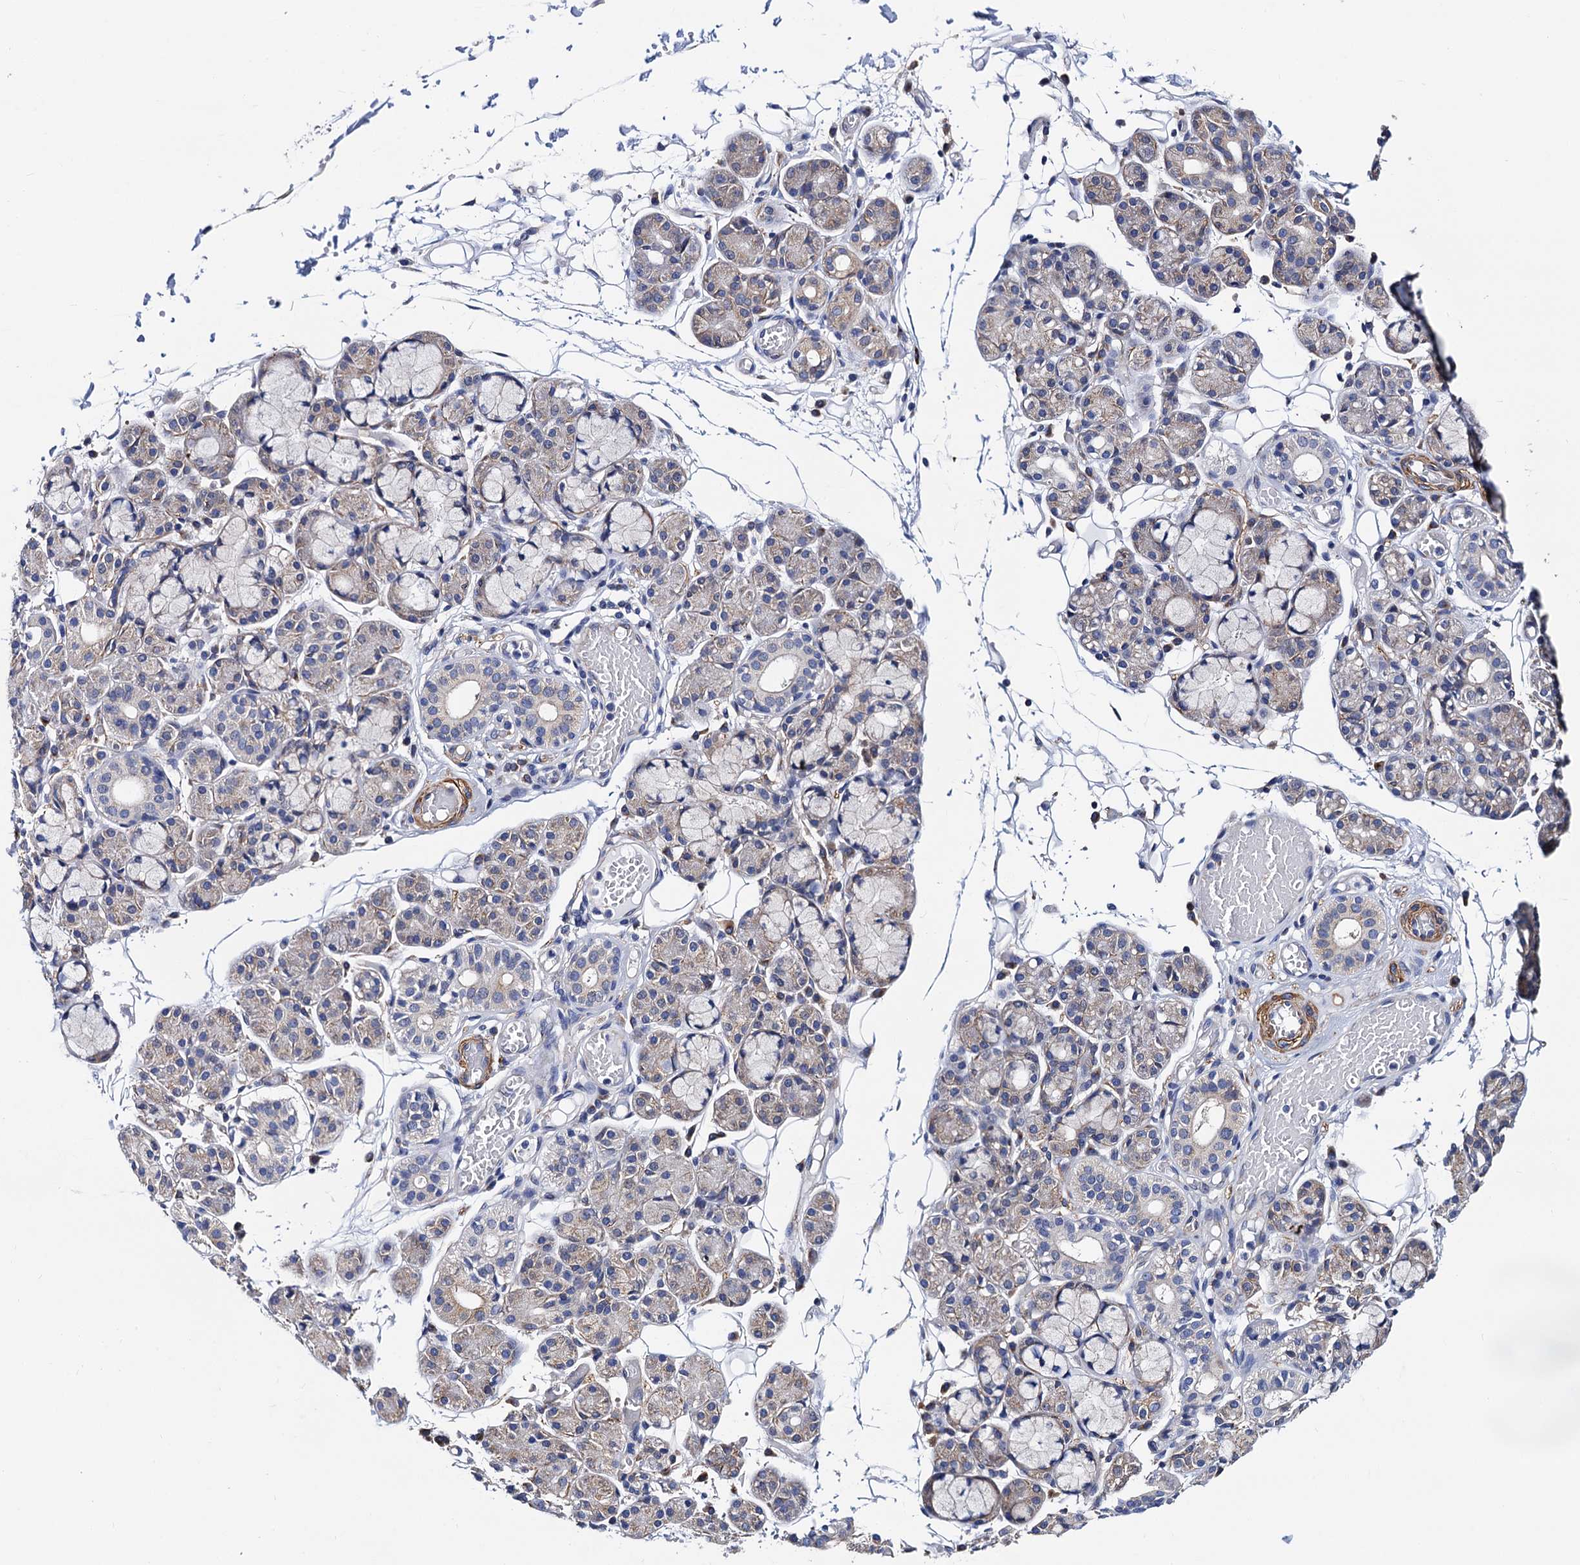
{"staining": {"intensity": "weak", "quantity": "<25%", "location": "cytoplasmic/membranous"}, "tissue": "salivary gland", "cell_type": "Glandular cells", "image_type": "normal", "snomed": [{"axis": "morphology", "description": "Normal tissue, NOS"}, {"axis": "topography", "description": "Salivary gland"}], "caption": "This photomicrograph is of benign salivary gland stained with immunohistochemistry (IHC) to label a protein in brown with the nuclei are counter-stained blue. There is no expression in glandular cells. The staining is performed using DAB (3,3'-diaminobenzidine) brown chromogen with nuclei counter-stained in using hematoxylin.", "gene": "ZDHHC18", "patient": {"sex": "male", "age": 63}}